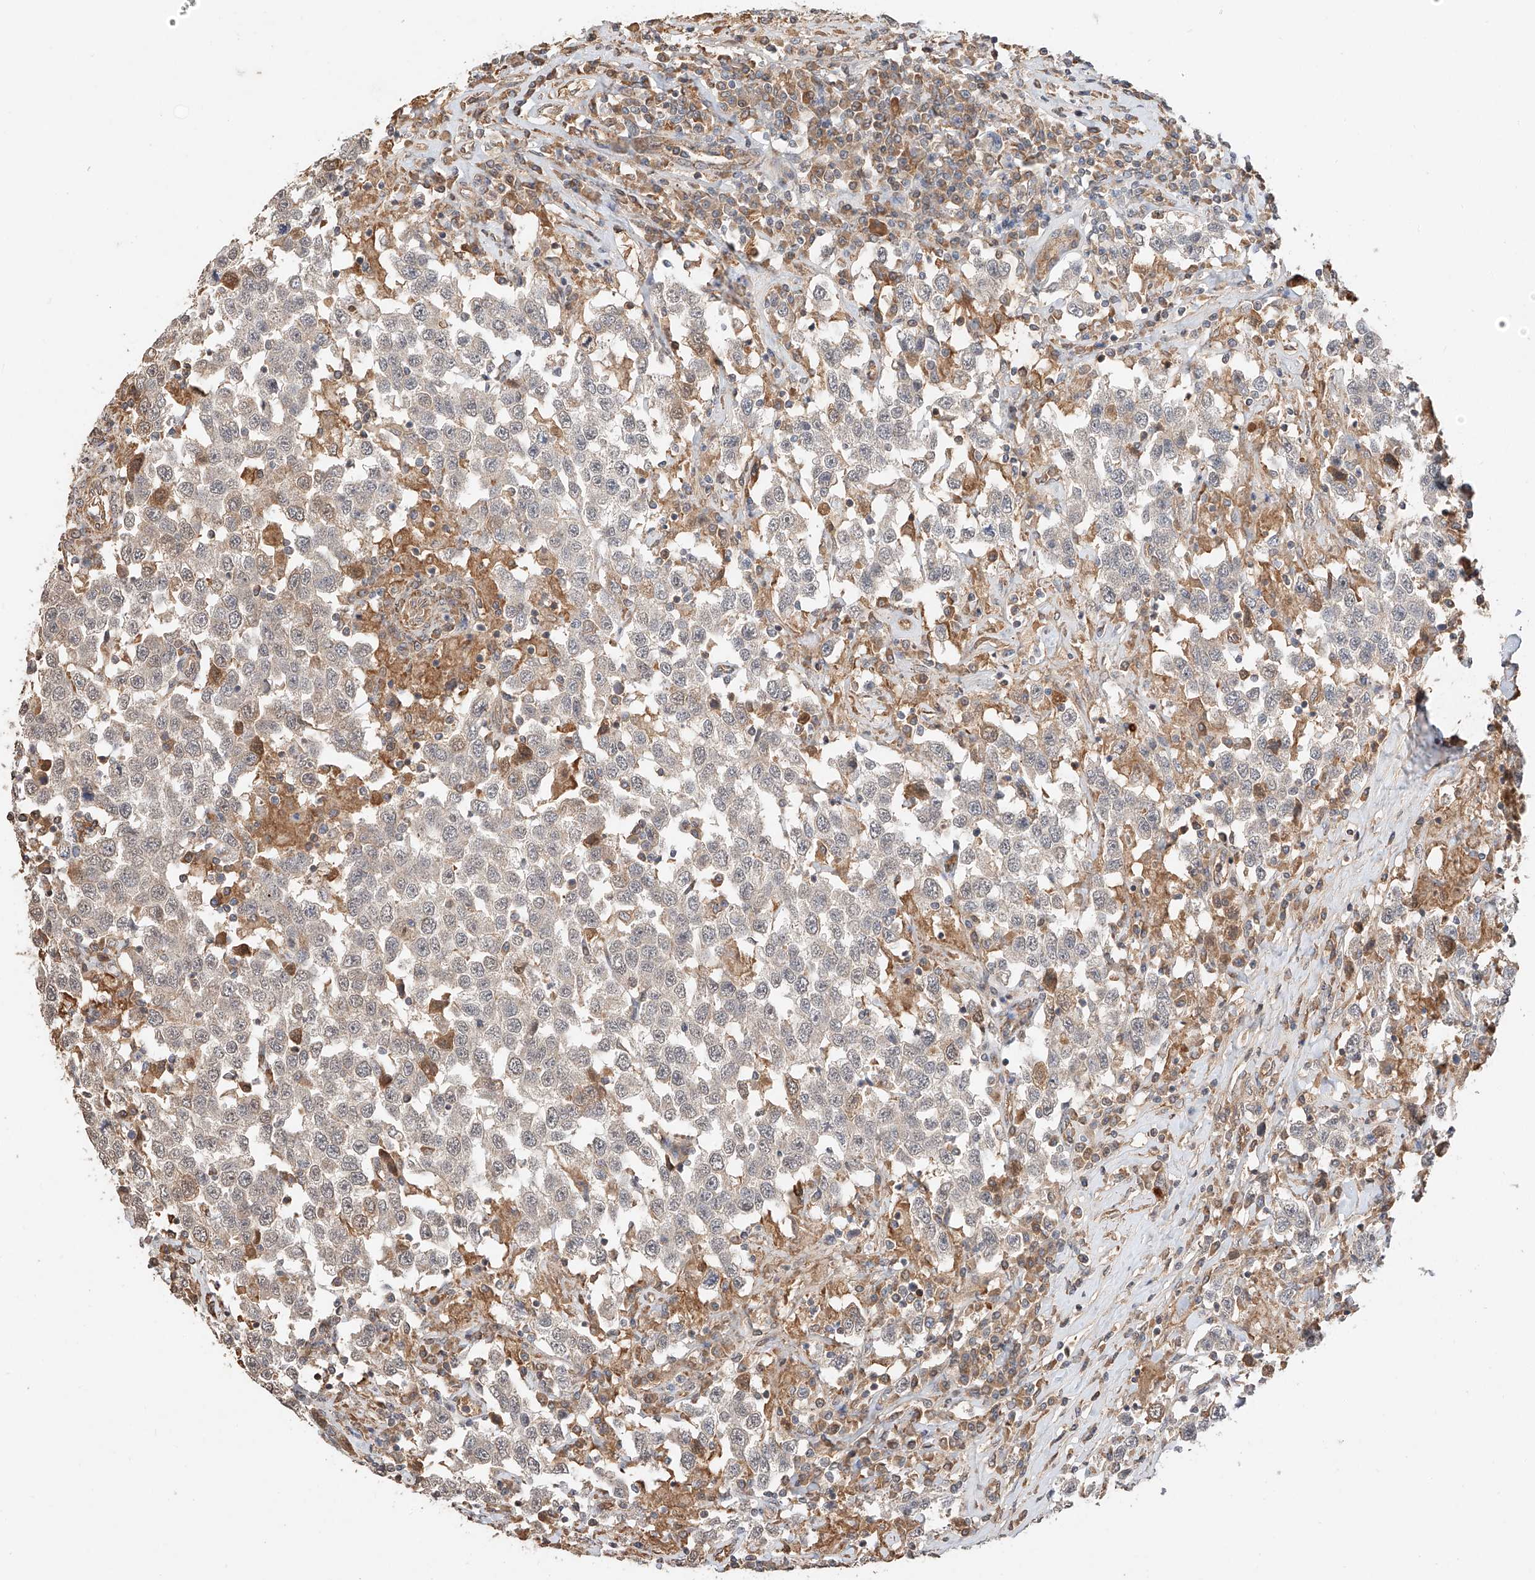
{"staining": {"intensity": "weak", "quantity": "25%-75%", "location": "cytoplasmic/membranous"}, "tissue": "testis cancer", "cell_type": "Tumor cells", "image_type": "cancer", "snomed": [{"axis": "morphology", "description": "Seminoma, NOS"}, {"axis": "topography", "description": "Testis"}], "caption": "Weak cytoplasmic/membranous positivity is identified in approximately 25%-75% of tumor cells in testis cancer. (brown staining indicates protein expression, while blue staining denotes nuclei).", "gene": "SUSD6", "patient": {"sex": "male", "age": 41}}